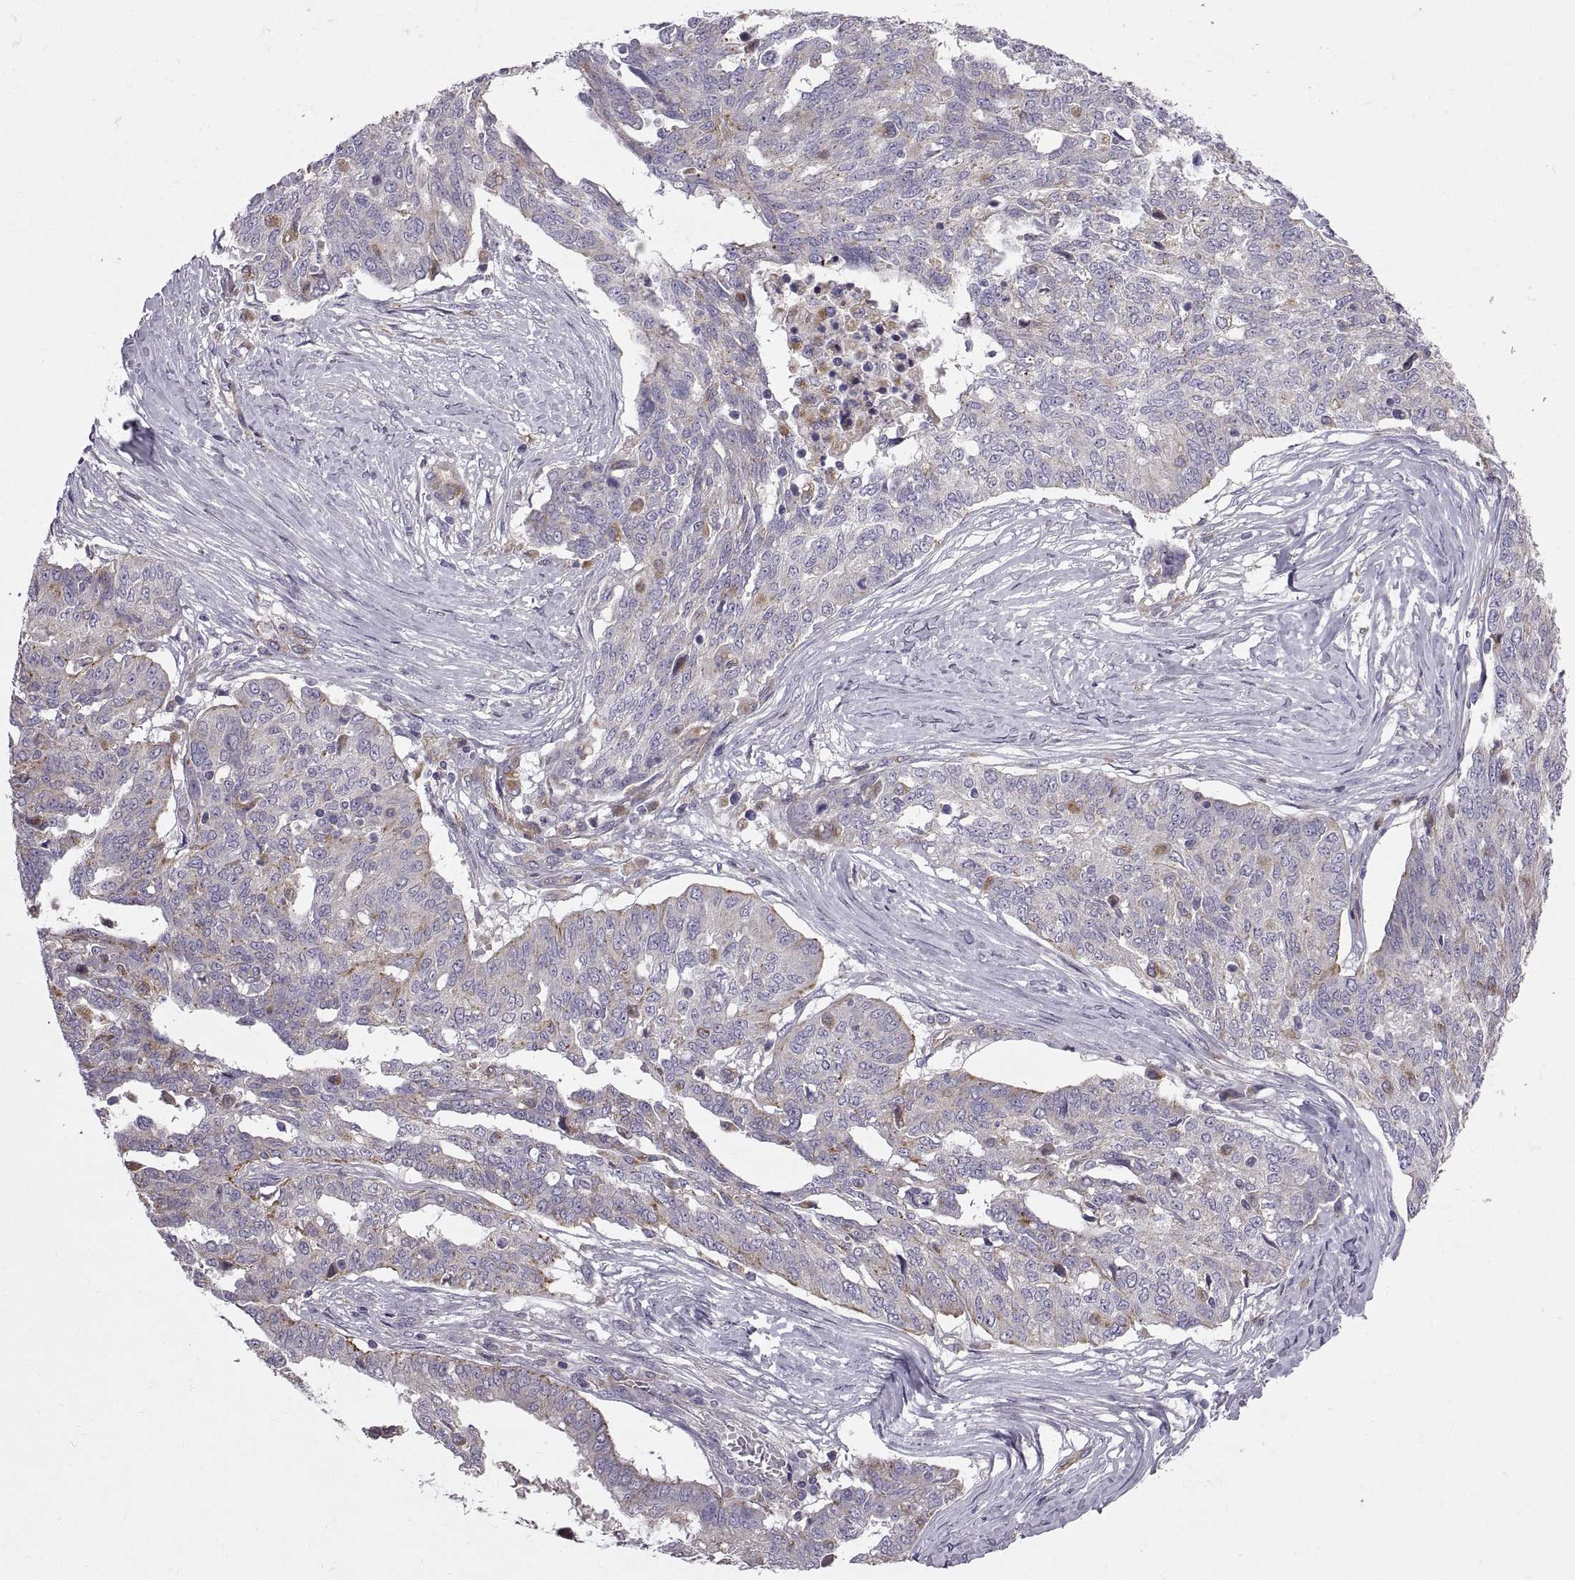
{"staining": {"intensity": "moderate", "quantity": "<25%", "location": "cytoplasmic/membranous"}, "tissue": "ovarian cancer", "cell_type": "Tumor cells", "image_type": "cancer", "snomed": [{"axis": "morphology", "description": "Cystadenocarcinoma, serous, NOS"}, {"axis": "topography", "description": "Ovary"}], "caption": "Immunohistochemistry (IHC) micrograph of neoplastic tissue: serous cystadenocarcinoma (ovarian) stained using IHC demonstrates low levels of moderate protein expression localized specifically in the cytoplasmic/membranous of tumor cells, appearing as a cytoplasmic/membranous brown color.", "gene": "ARSL", "patient": {"sex": "female", "age": 67}}